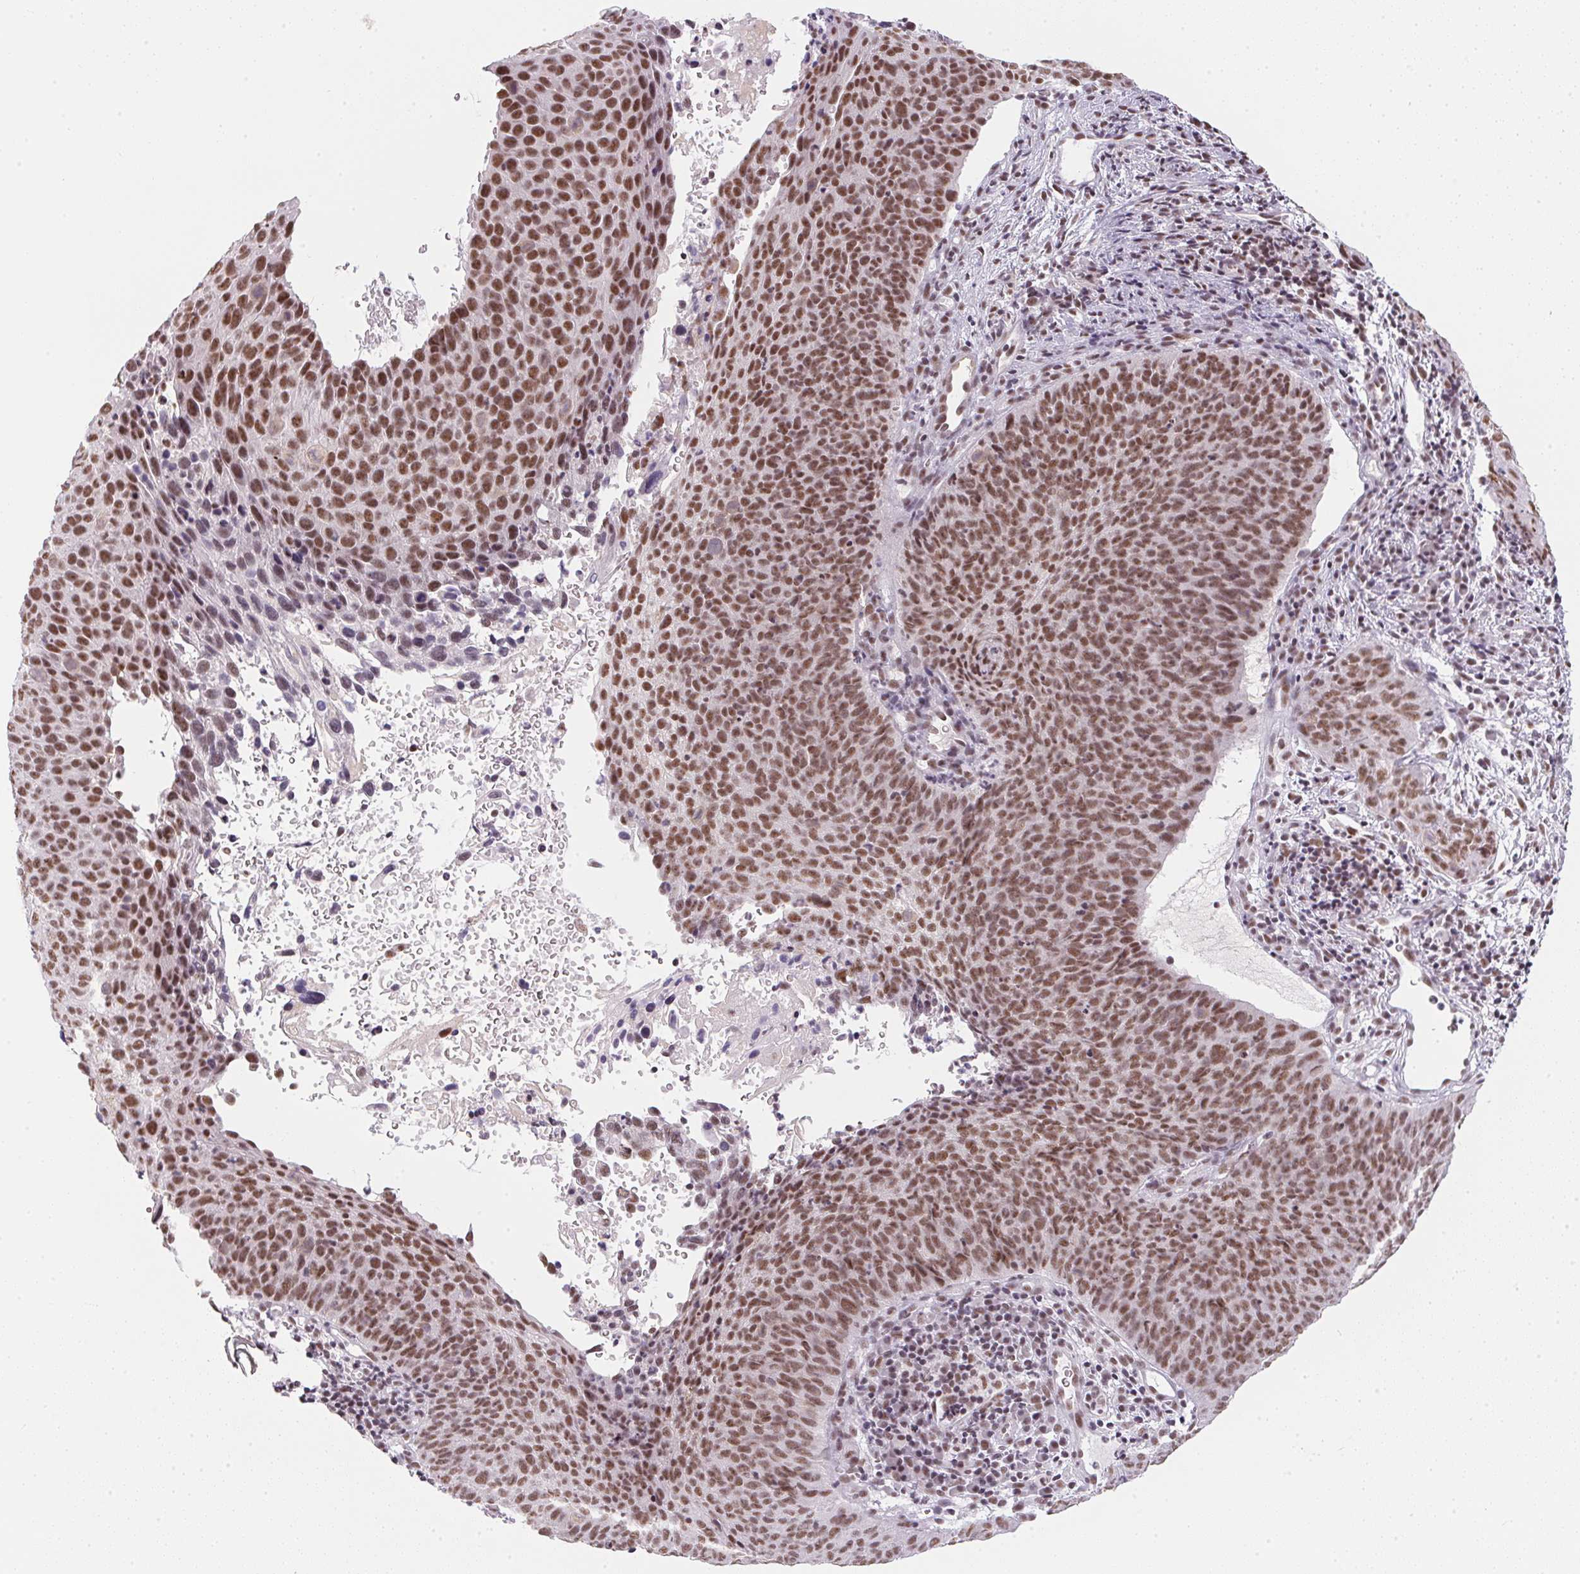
{"staining": {"intensity": "moderate", "quantity": ">75%", "location": "nuclear"}, "tissue": "cervical cancer", "cell_type": "Tumor cells", "image_type": "cancer", "snomed": [{"axis": "morphology", "description": "Squamous cell carcinoma, NOS"}, {"axis": "topography", "description": "Cervix"}], "caption": "The immunohistochemical stain highlights moderate nuclear positivity in tumor cells of cervical squamous cell carcinoma tissue.", "gene": "SRSF7", "patient": {"sex": "female", "age": 35}}